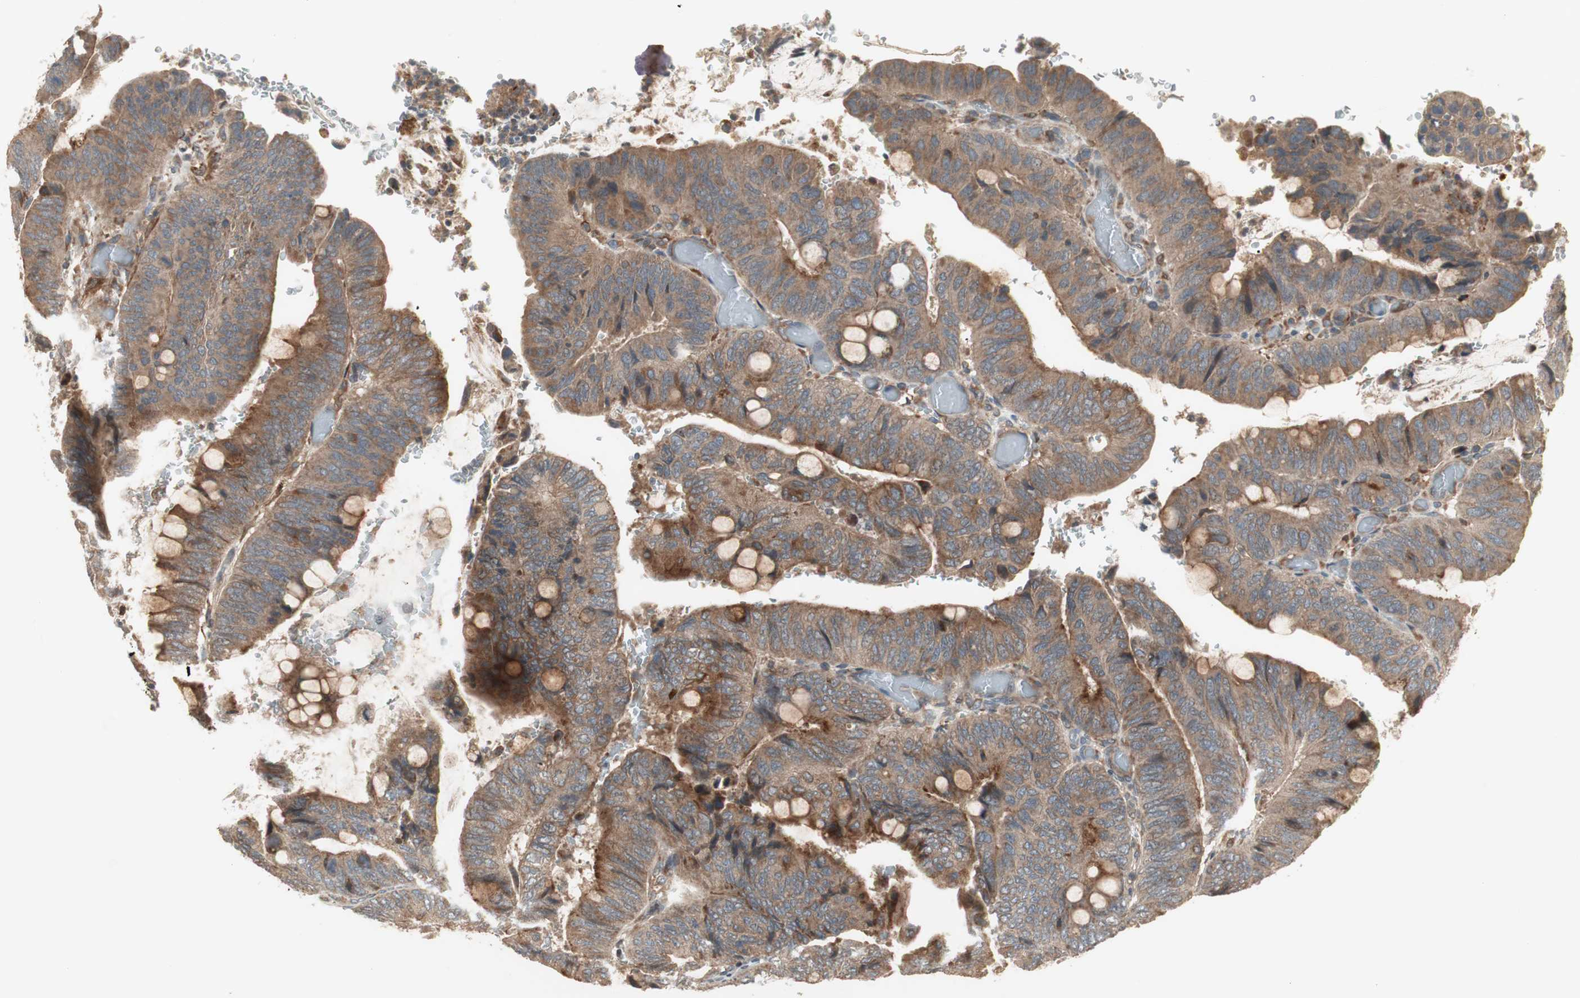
{"staining": {"intensity": "moderate", "quantity": ">75%", "location": "cytoplasmic/membranous"}, "tissue": "colorectal cancer", "cell_type": "Tumor cells", "image_type": "cancer", "snomed": [{"axis": "morphology", "description": "Normal tissue, NOS"}, {"axis": "morphology", "description": "Adenocarcinoma, NOS"}, {"axis": "topography", "description": "Rectum"}, {"axis": "topography", "description": "Peripheral nerve tissue"}], "caption": "A high-resolution image shows immunohistochemistry (IHC) staining of colorectal adenocarcinoma, which demonstrates moderate cytoplasmic/membranous staining in about >75% of tumor cells. The protein of interest is shown in brown color, while the nuclei are stained blue.", "gene": "SFRP1", "patient": {"sex": "male", "age": 92}}